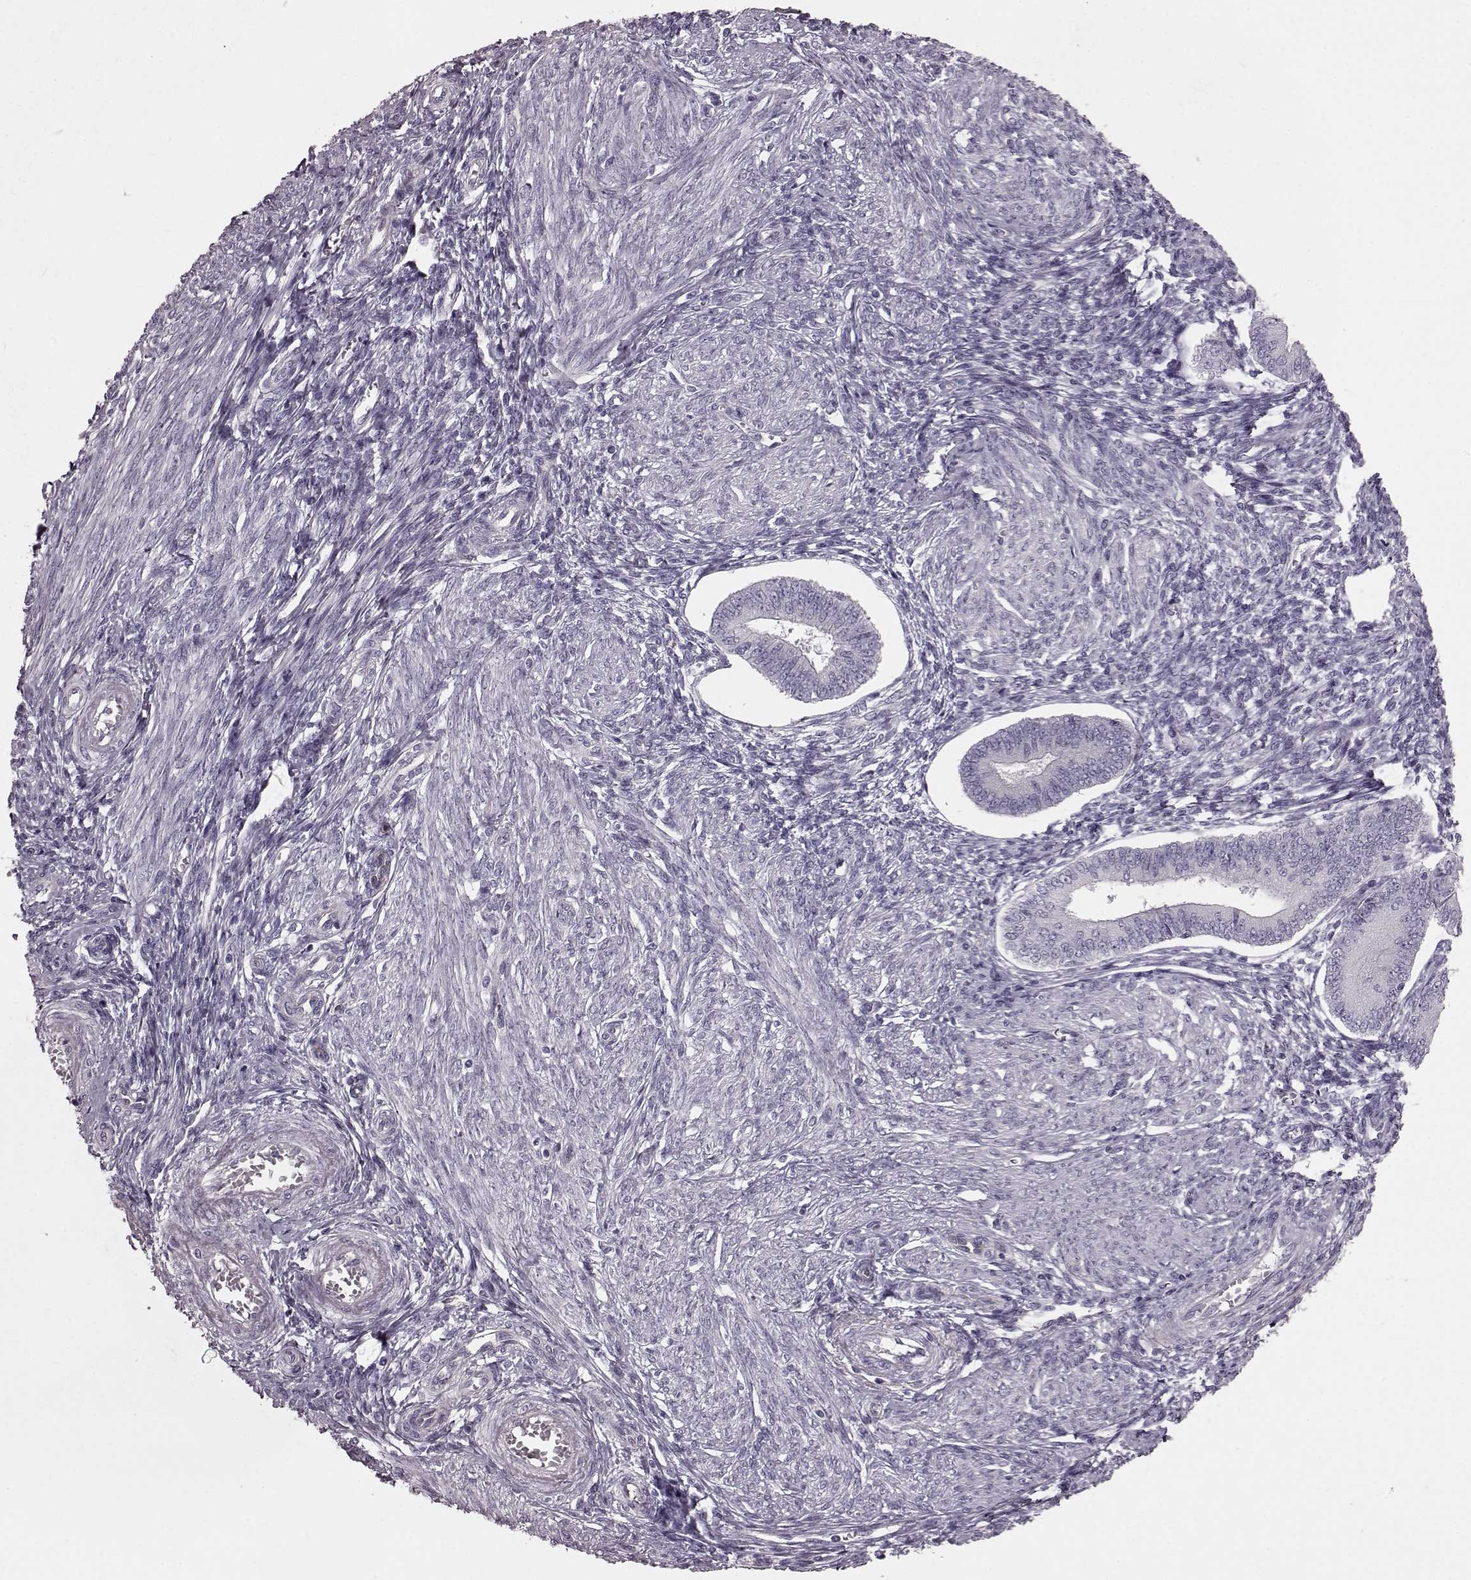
{"staining": {"intensity": "negative", "quantity": "none", "location": "none"}, "tissue": "endometrium", "cell_type": "Cells in endometrial stroma", "image_type": "normal", "snomed": [{"axis": "morphology", "description": "Normal tissue, NOS"}, {"axis": "topography", "description": "Endometrium"}], "caption": "IHC of benign endometrium demonstrates no staining in cells in endometrial stroma. The staining is performed using DAB brown chromogen with nuclei counter-stained in using hematoxylin.", "gene": "SNTG1", "patient": {"sex": "female", "age": 42}}